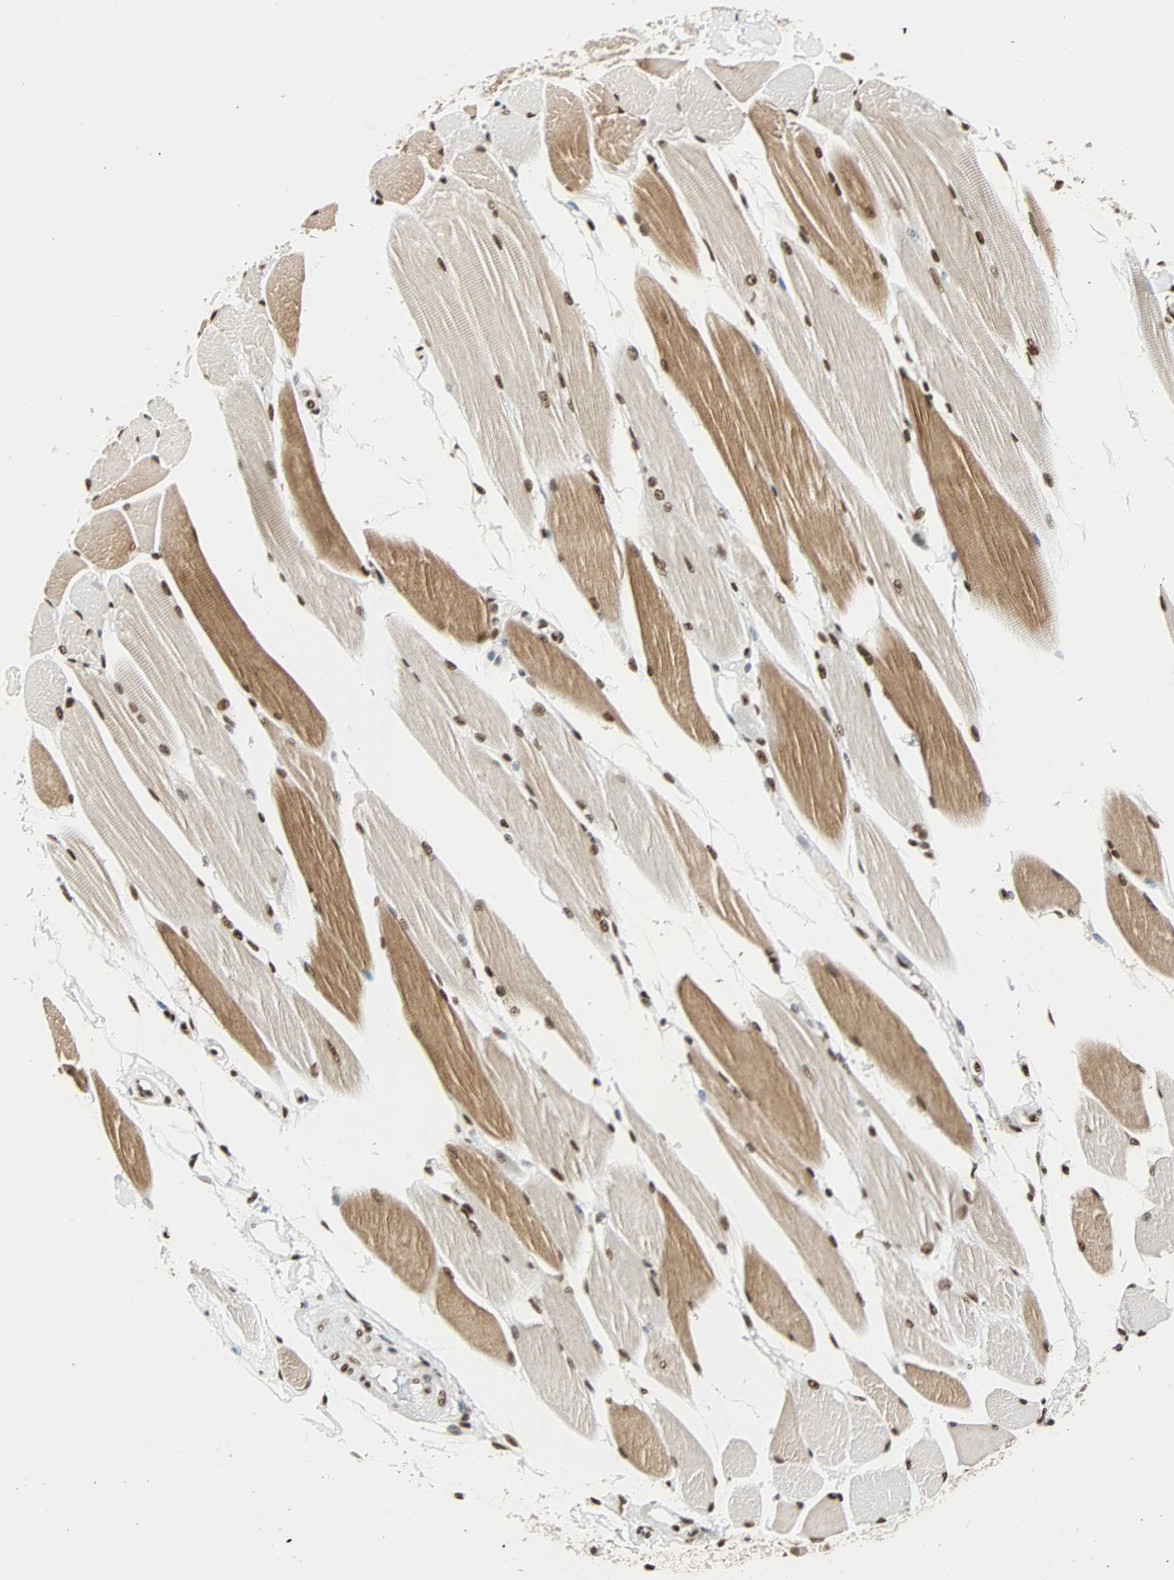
{"staining": {"intensity": "moderate", "quantity": ">75%", "location": "cytoplasmic/membranous,nuclear"}, "tissue": "skeletal muscle", "cell_type": "Myocytes", "image_type": "normal", "snomed": [{"axis": "morphology", "description": "Normal tissue, NOS"}, {"axis": "topography", "description": "Skeletal muscle"}, {"axis": "topography", "description": "Peripheral nerve tissue"}], "caption": "Benign skeletal muscle shows moderate cytoplasmic/membranous,nuclear expression in about >75% of myocytes.", "gene": "CDK12", "patient": {"sex": "female", "age": 84}}